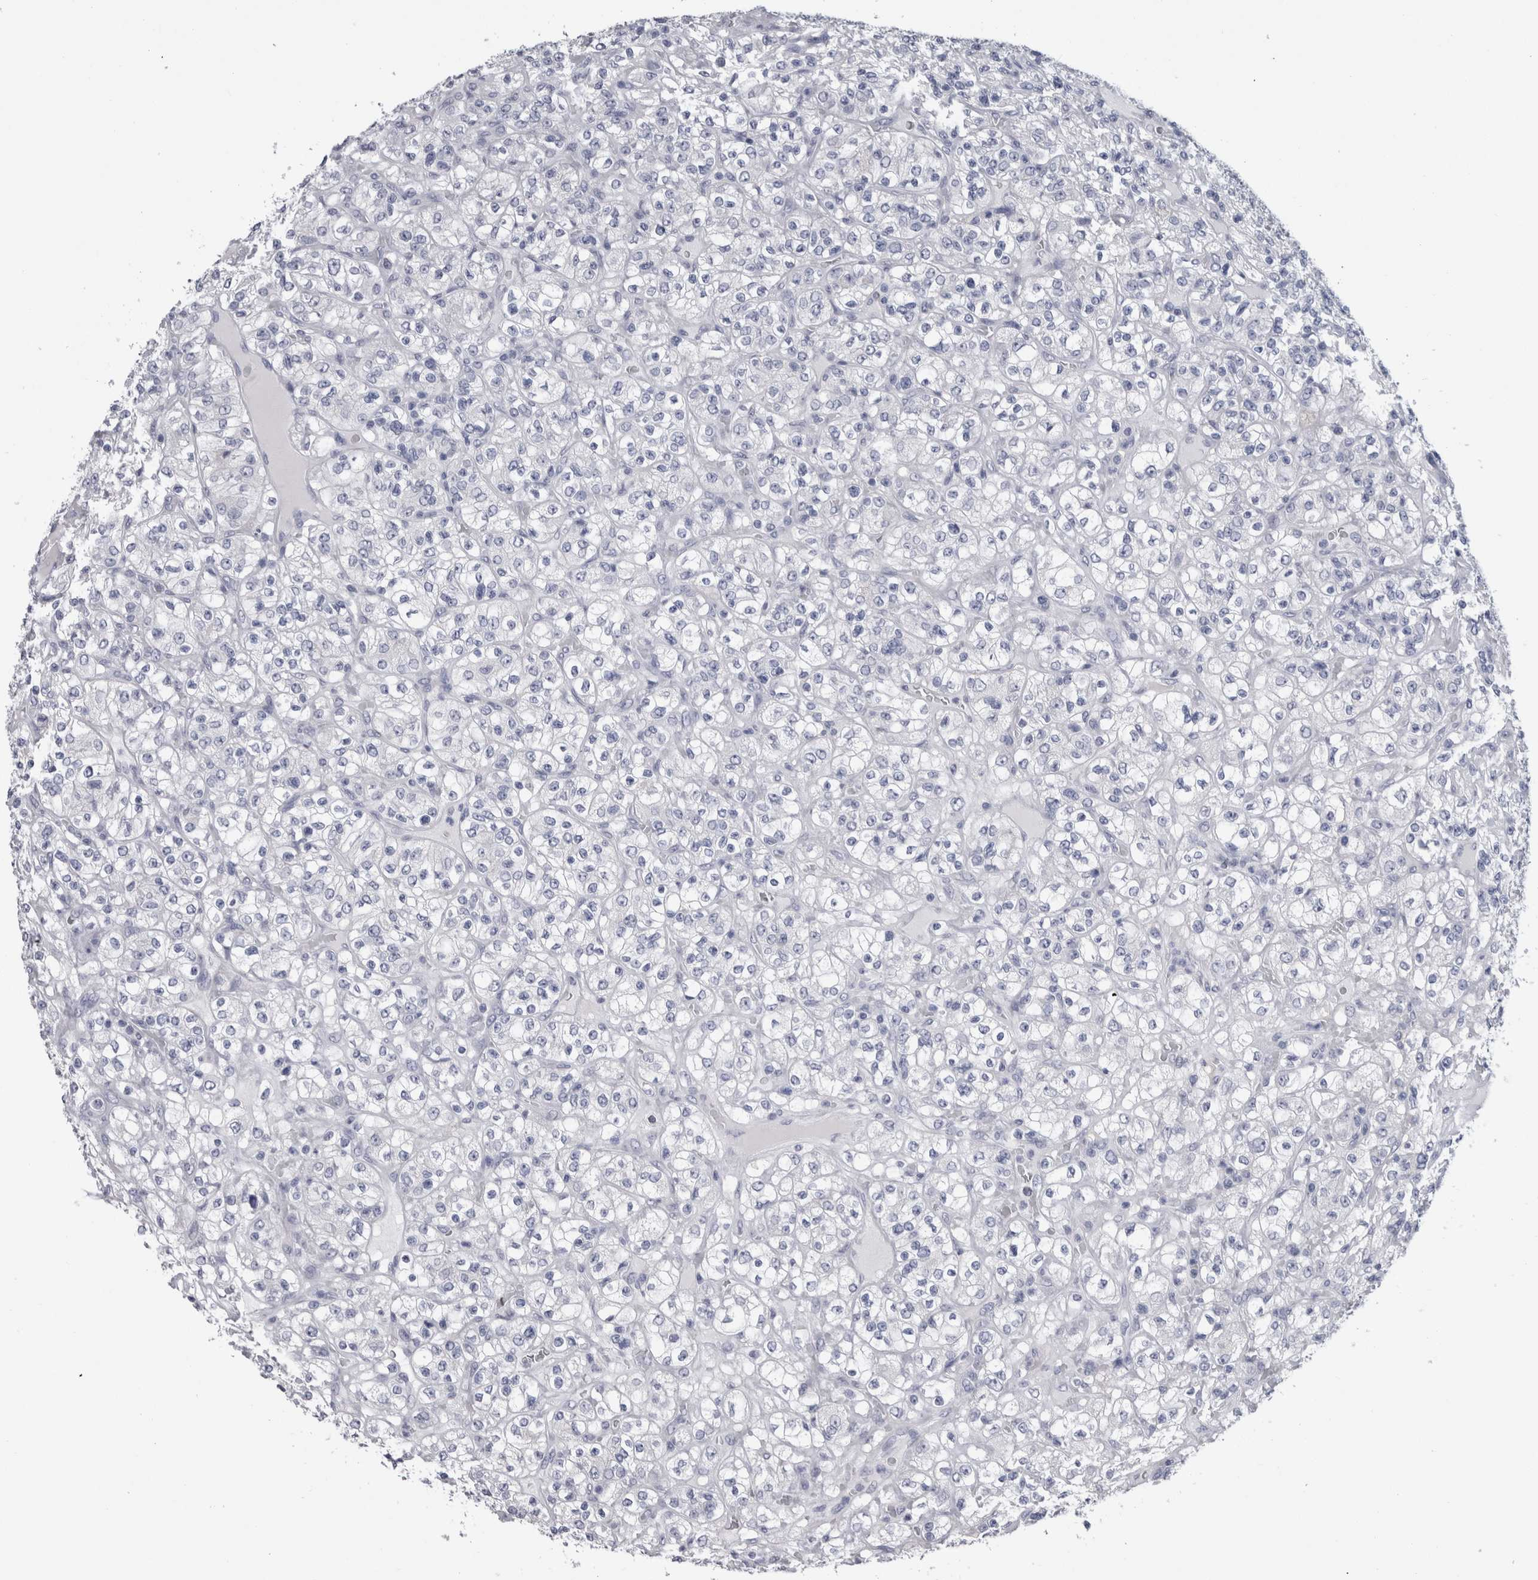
{"staining": {"intensity": "negative", "quantity": "none", "location": "none"}, "tissue": "renal cancer", "cell_type": "Tumor cells", "image_type": "cancer", "snomed": [{"axis": "morphology", "description": "Normal tissue, NOS"}, {"axis": "morphology", "description": "Adenocarcinoma, NOS"}, {"axis": "topography", "description": "Kidney"}], "caption": "Renal cancer (adenocarcinoma) was stained to show a protein in brown. There is no significant staining in tumor cells. (IHC, brightfield microscopy, high magnification).", "gene": "MSMB", "patient": {"sex": "female", "age": 72}}